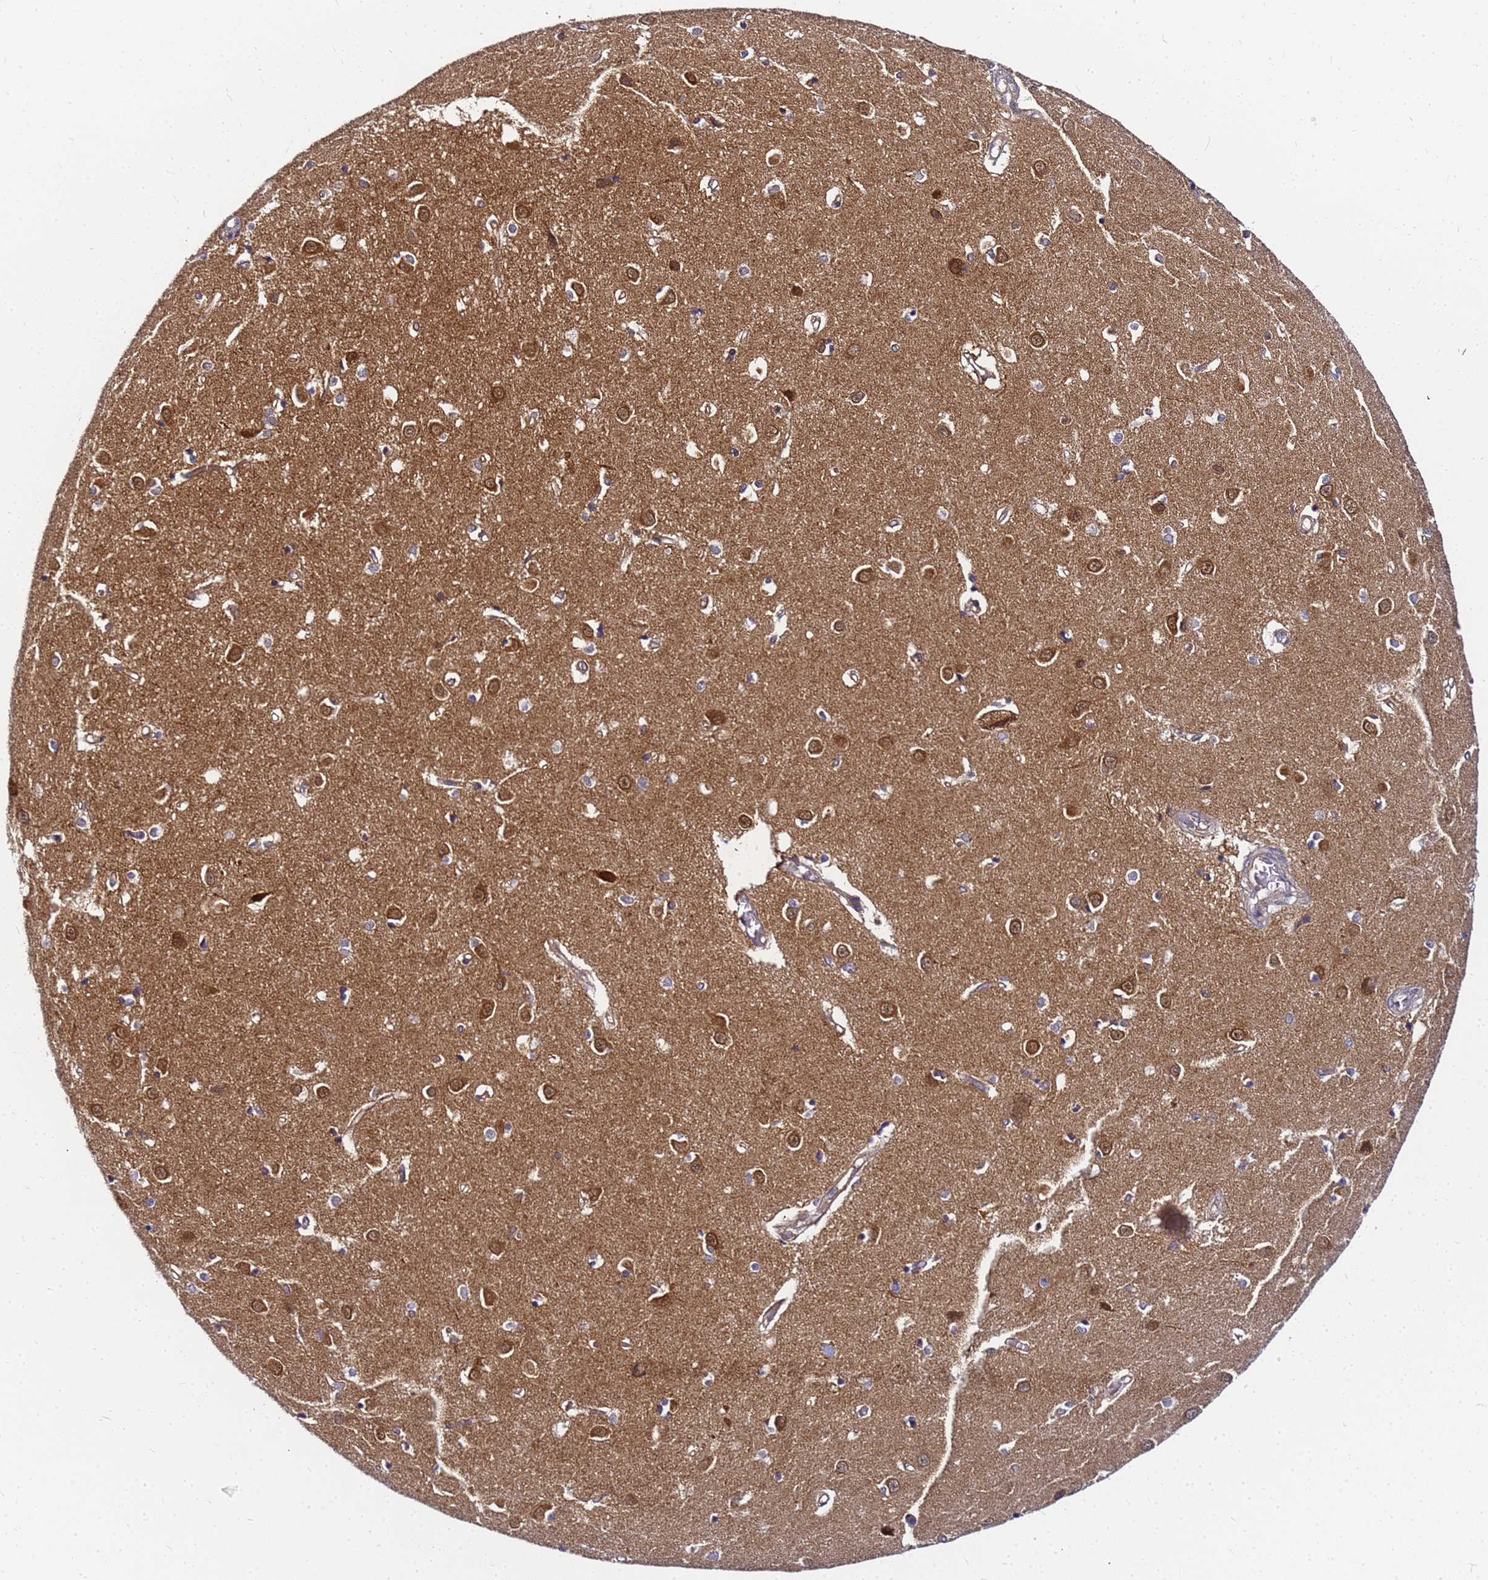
{"staining": {"intensity": "negative", "quantity": "none", "location": "none"}, "tissue": "caudate", "cell_type": "Glial cells", "image_type": "normal", "snomed": [{"axis": "morphology", "description": "Normal tissue, NOS"}, {"axis": "topography", "description": "Lateral ventricle wall"}], "caption": "An immunohistochemistry photomicrograph of normal caudate is shown. There is no staining in glial cells of caudate. (Brightfield microscopy of DAB immunohistochemistry (IHC) at high magnification).", "gene": "CHM", "patient": {"sex": "male", "age": 37}}